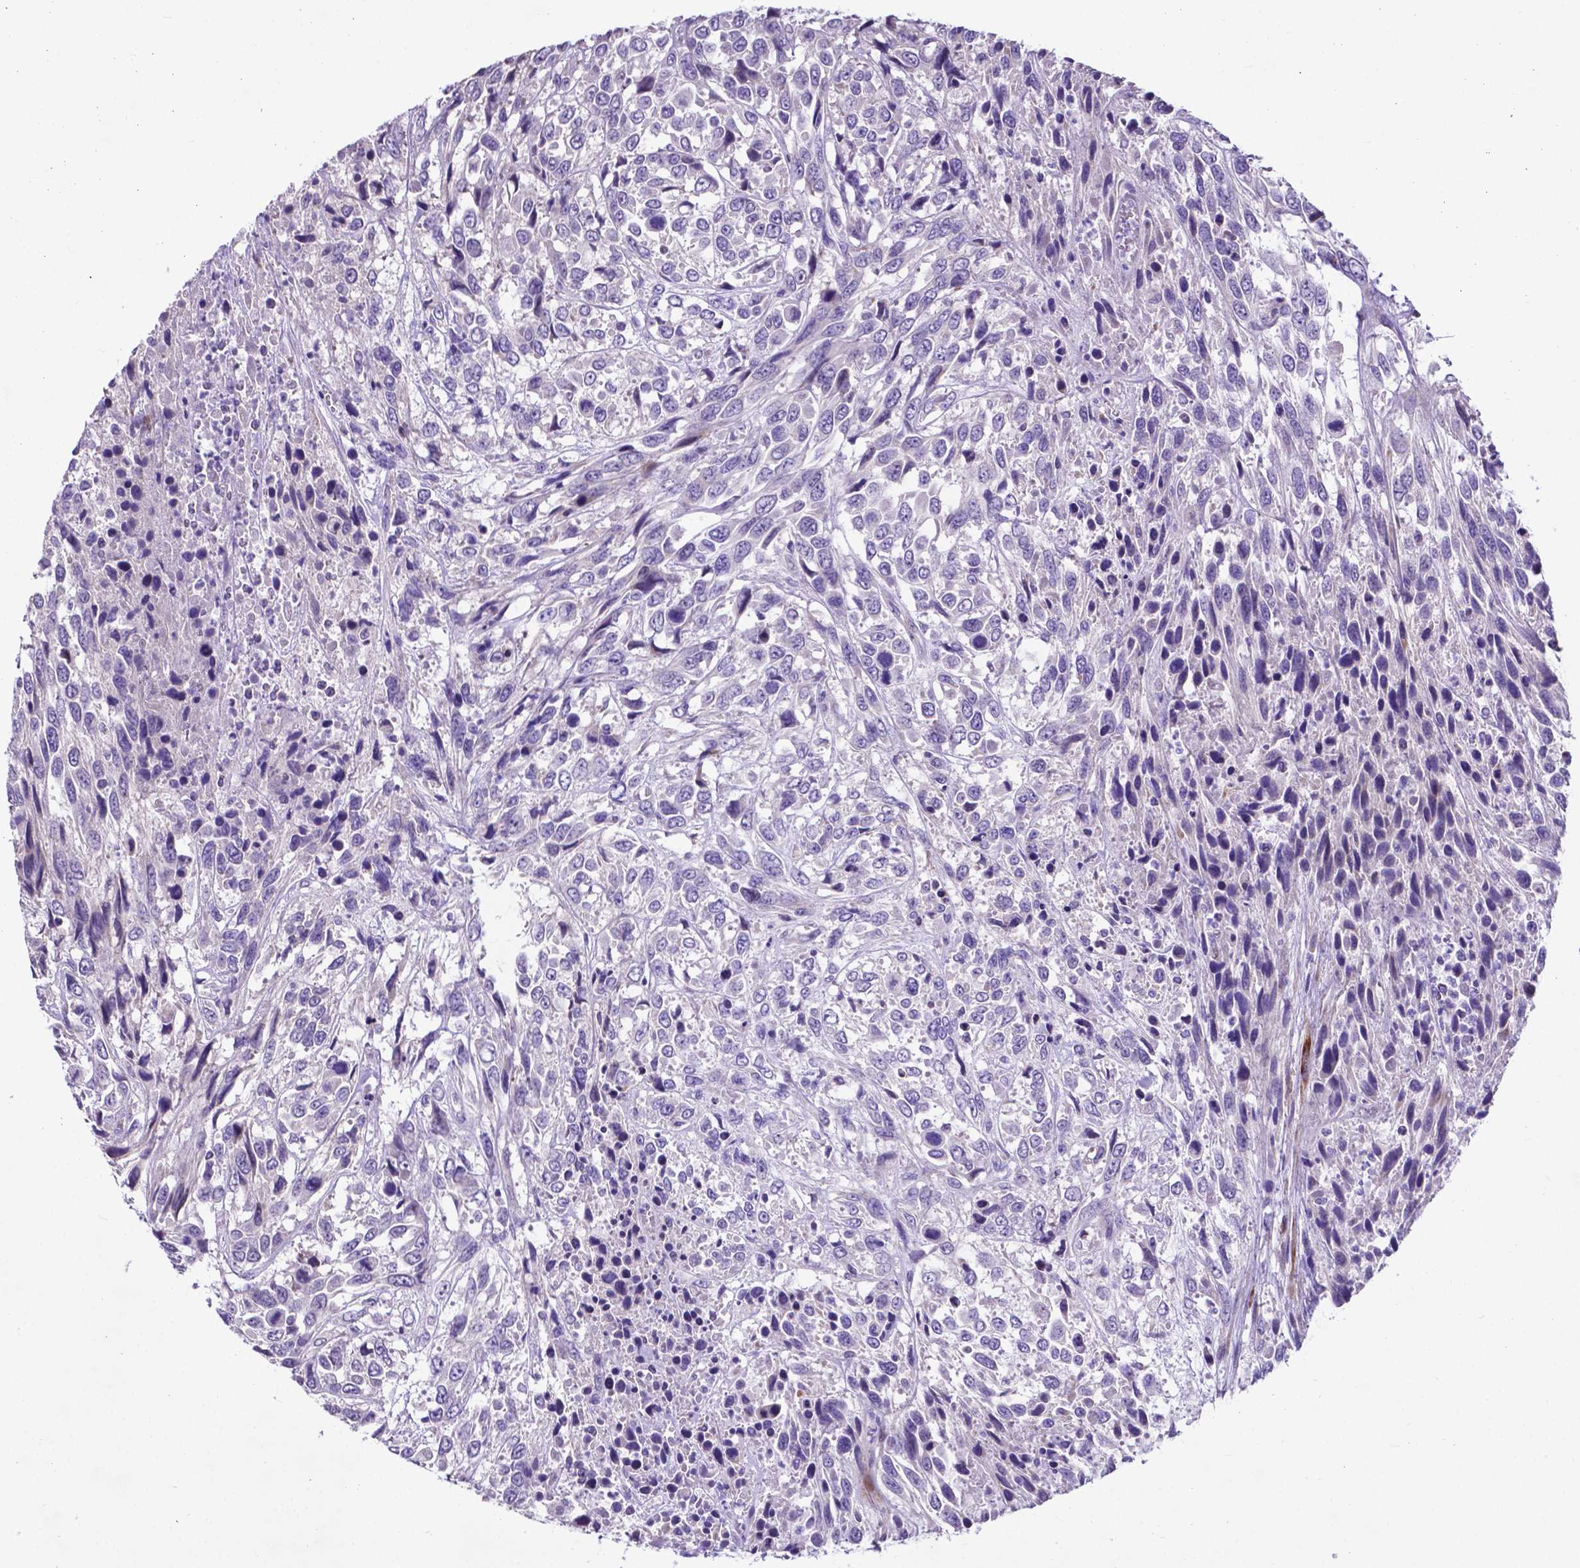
{"staining": {"intensity": "negative", "quantity": "none", "location": "none"}, "tissue": "urothelial cancer", "cell_type": "Tumor cells", "image_type": "cancer", "snomed": [{"axis": "morphology", "description": "Urothelial carcinoma, High grade"}, {"axis": "topography", "description": "Urinary bladder"}], "caption": "Tumor cells show no significant staining in high-grade urothelial carcinoma. The staining was performed using DAB (3,3'-diaminobenzidine) to visualize the protein expression in brown, while the nuclei were stained in blue with hematoxylin (Magnification: 20x).", "gene": "PFKFB4", "patient": {"sex": "female", "age": 70}}